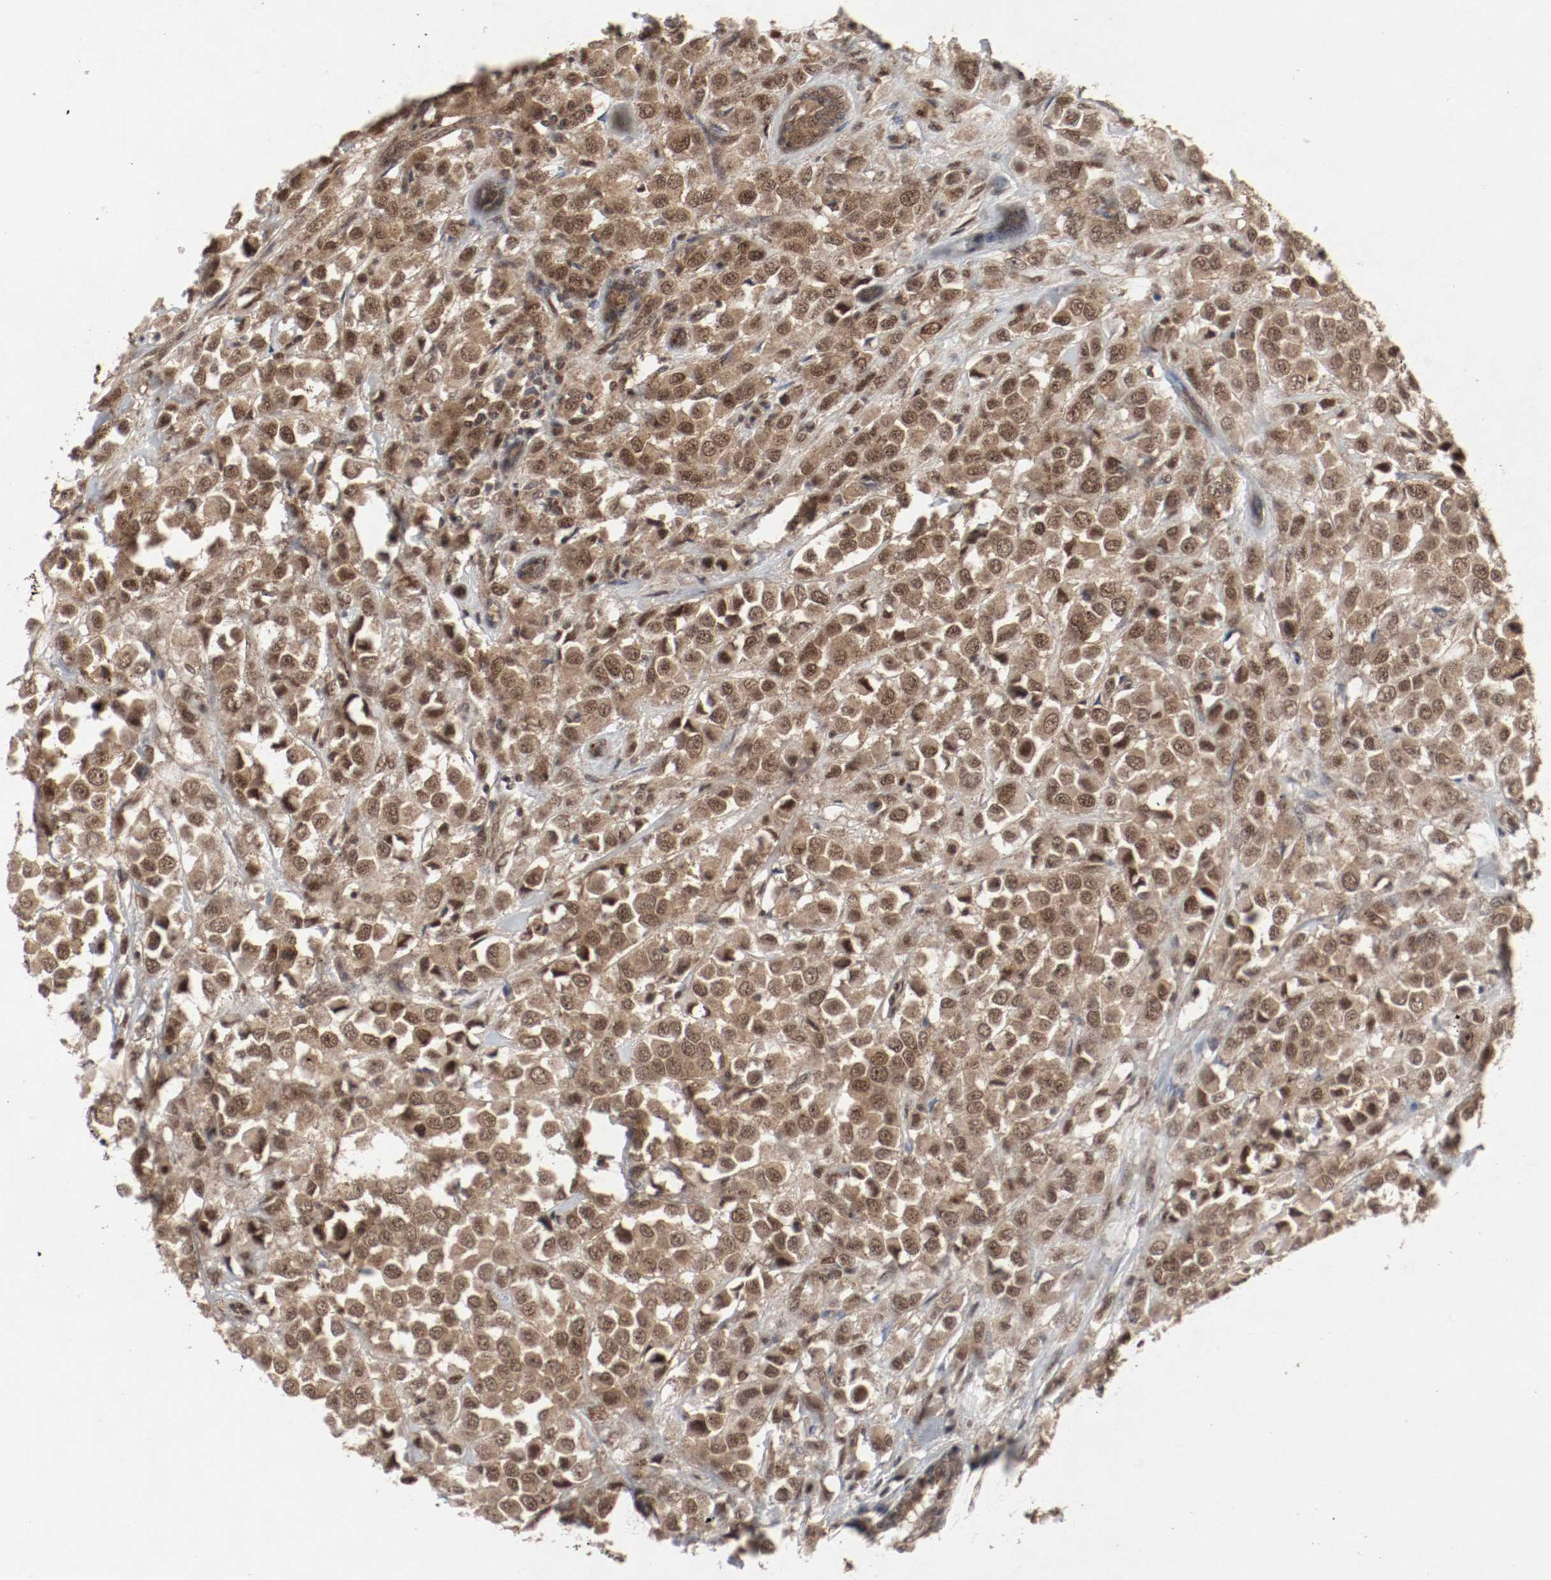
{"staining": {"intensity": "moderate", "quantity": ">75%", "location": "cytoplasmic/membranous,nuclear"}, "tissue": "breast cancer", "cell_type": "Tumor cells", "image_type": "cancer", "snomed": [{"axis": "morphology", "description": "Duct carcinoma"}, {"axis": "topography", "description": "Breast"}], "caption": "Immunohistochemistry photomicrograph of neoplastic tissue: breast cancer (infiltrating ductal carcinoma) stained using immunohistochemistry (IHC) demonstrates medium levels of moderate protein expression localized specifically in the cytoplasmic/membranous and nuclear of tumor cells, appearing as a cytoplasmic/membranous and nuclear brown color.", "gene": "CSNK2B", "patient": {"sex": "female", "age": 61}}